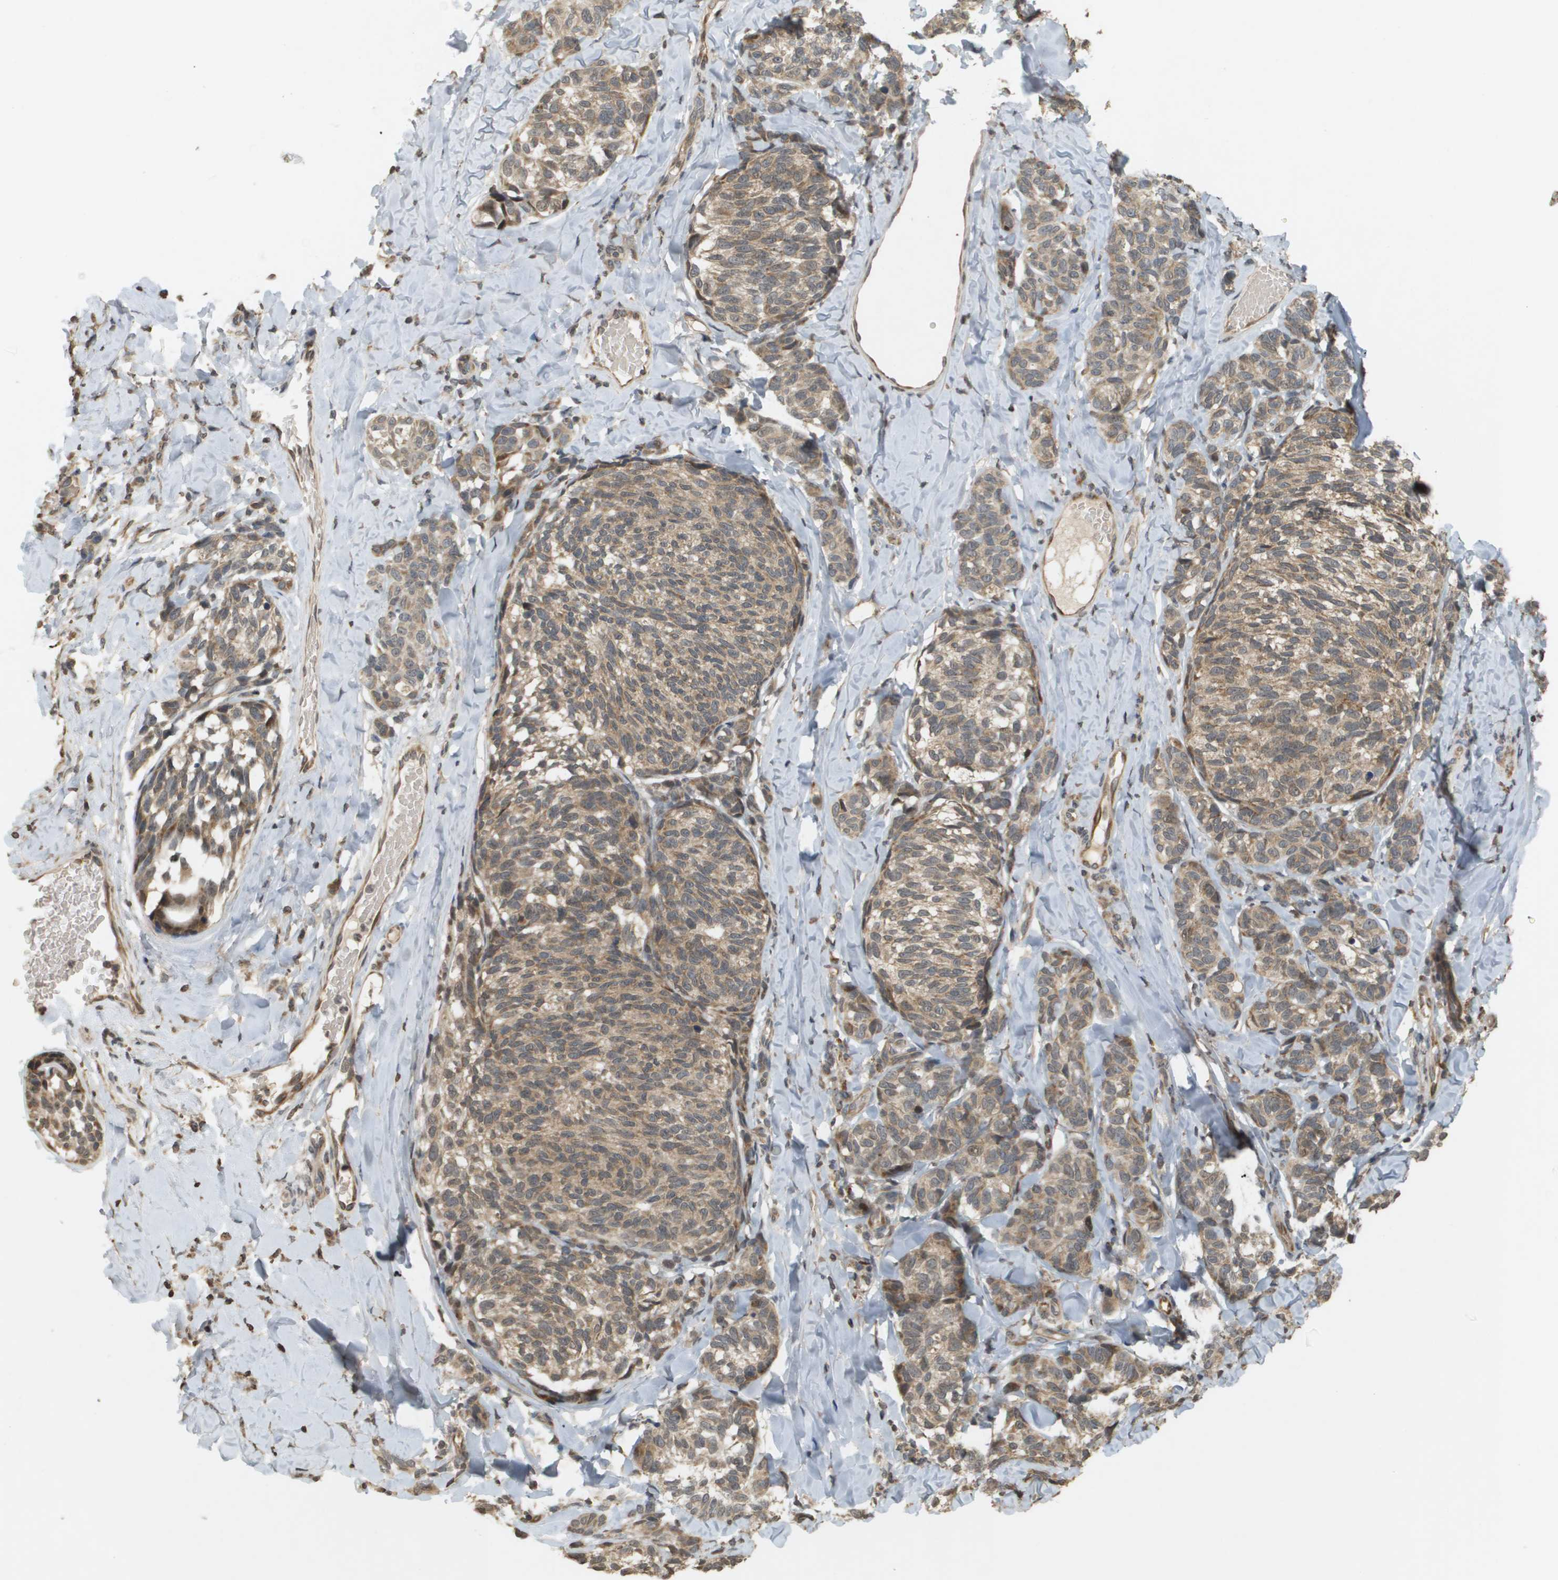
{"staining": {"intensity": "moderate", "quantity": ">75%", "location": "cytoplasmic/membranous"}, "tissue": "melanoma", "cell_type": "Tumor cells", "image_type": "cancer", "snomed": [{"axis": "morphology", "description": "Malignant melanoma, NOS"}, {"axis": "topography", "description": "Skin"}], "caption": "A brown stain shows moderate cytoplasmic/membranous expression of a protein in human malignant melanoma tumor cells. The protein is stained brown, and the nuclei are stained in blue (DAB (3,3'-diaminobenzidine) IHC with brightfield microscopy, high magnification).", "gene": "RAB21", "patient": {"sex": "female", "age": 73}}